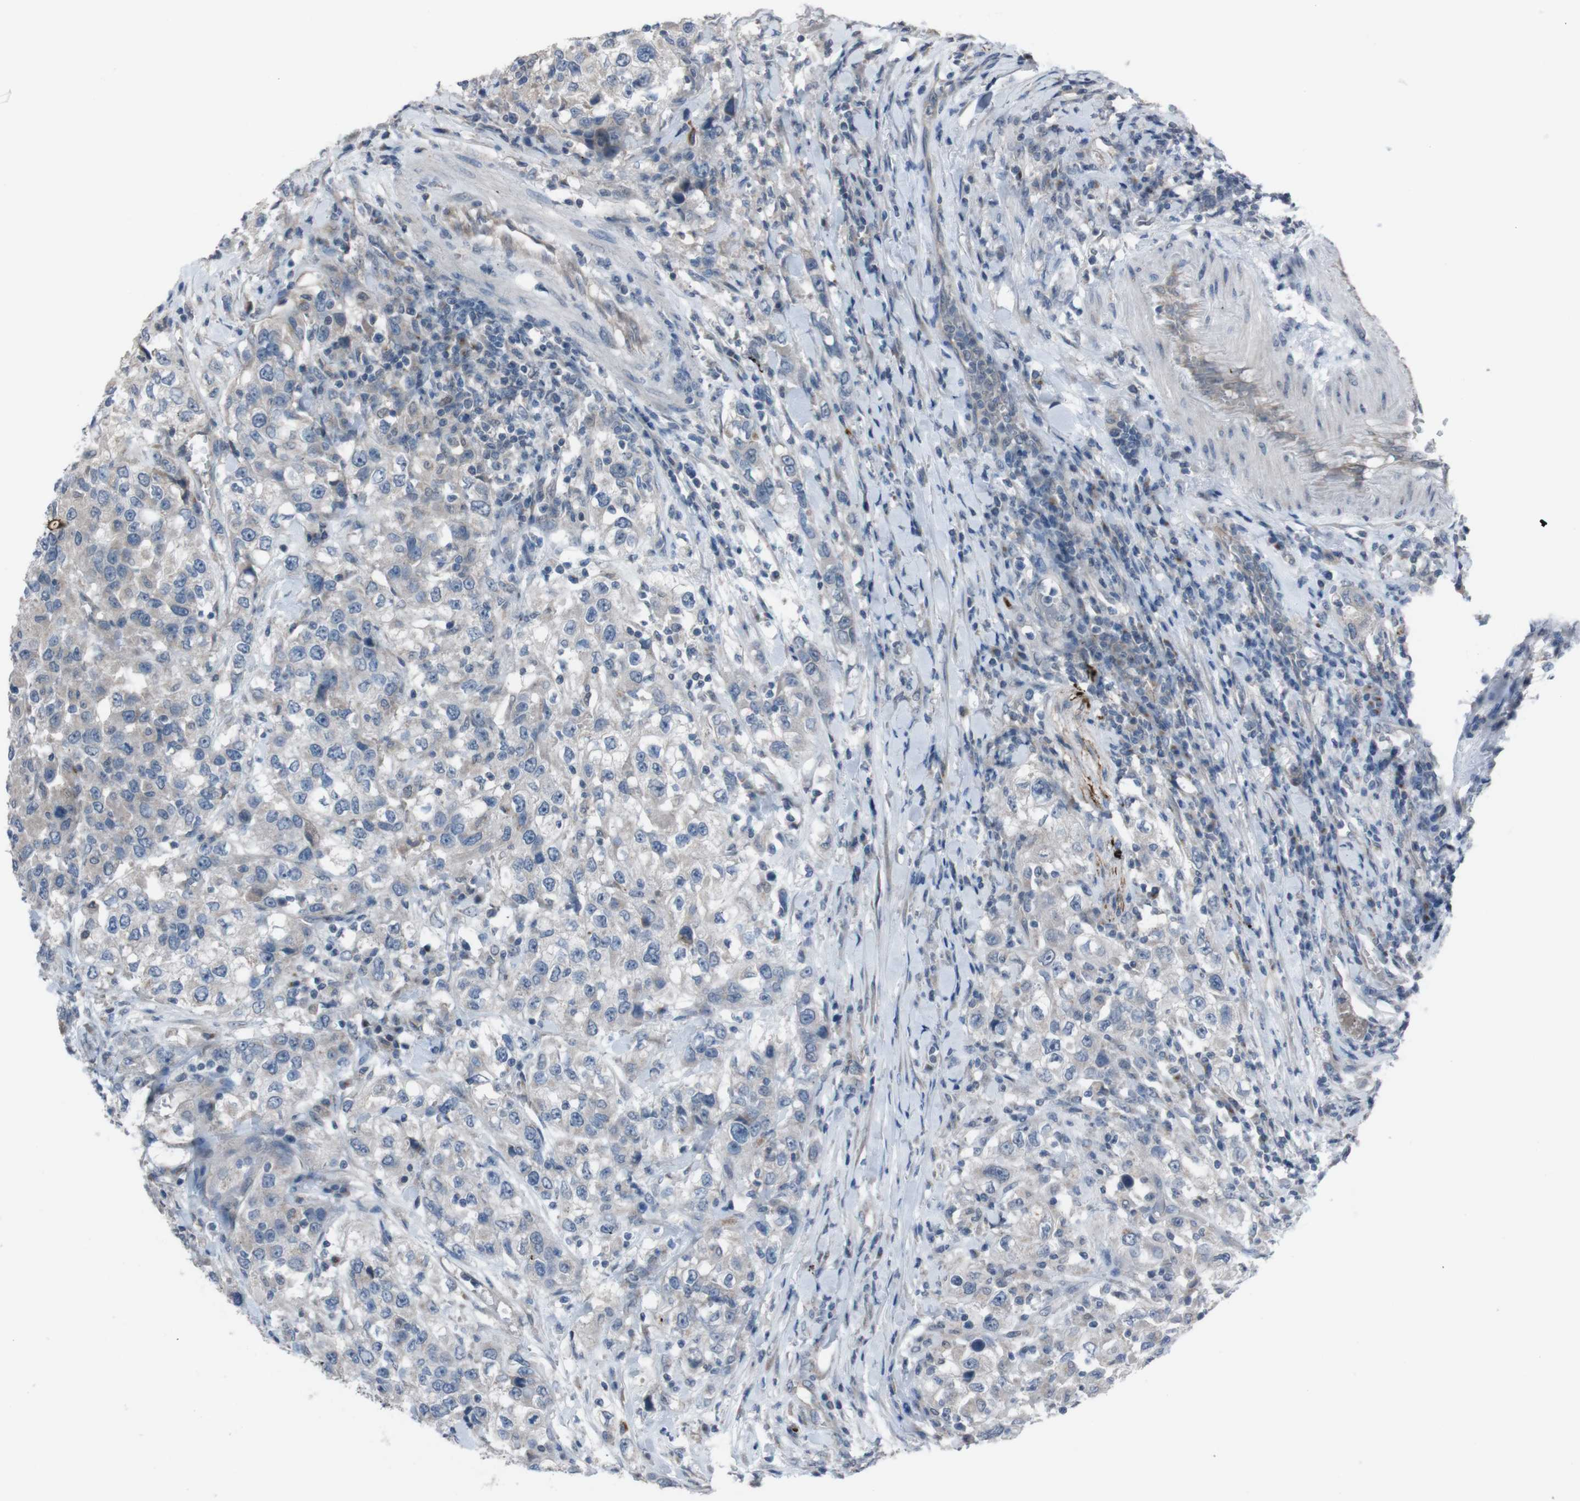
{"staining": {"intensity": "negative", "quantity": "none", "location": "none"}, "tissue": "urothelial cancer", "cell_type": "Tumor cells", "image_type": "cancer", "snomed": [{"axis": "morphology", "description": "Urothelial carcinoma, High grade"}, {"axis": "topography", "description": "Urinary bladder"}], "caption": "An IHC micrograph of urothelial carcinoma (high-grade) is shown. There is no staining in tumor cells of urothelial carcinoma (high-grade). Nuclei are stained in blue.", "gene": "EFNA5", "patient": {"sex": "female", "age": 80}}